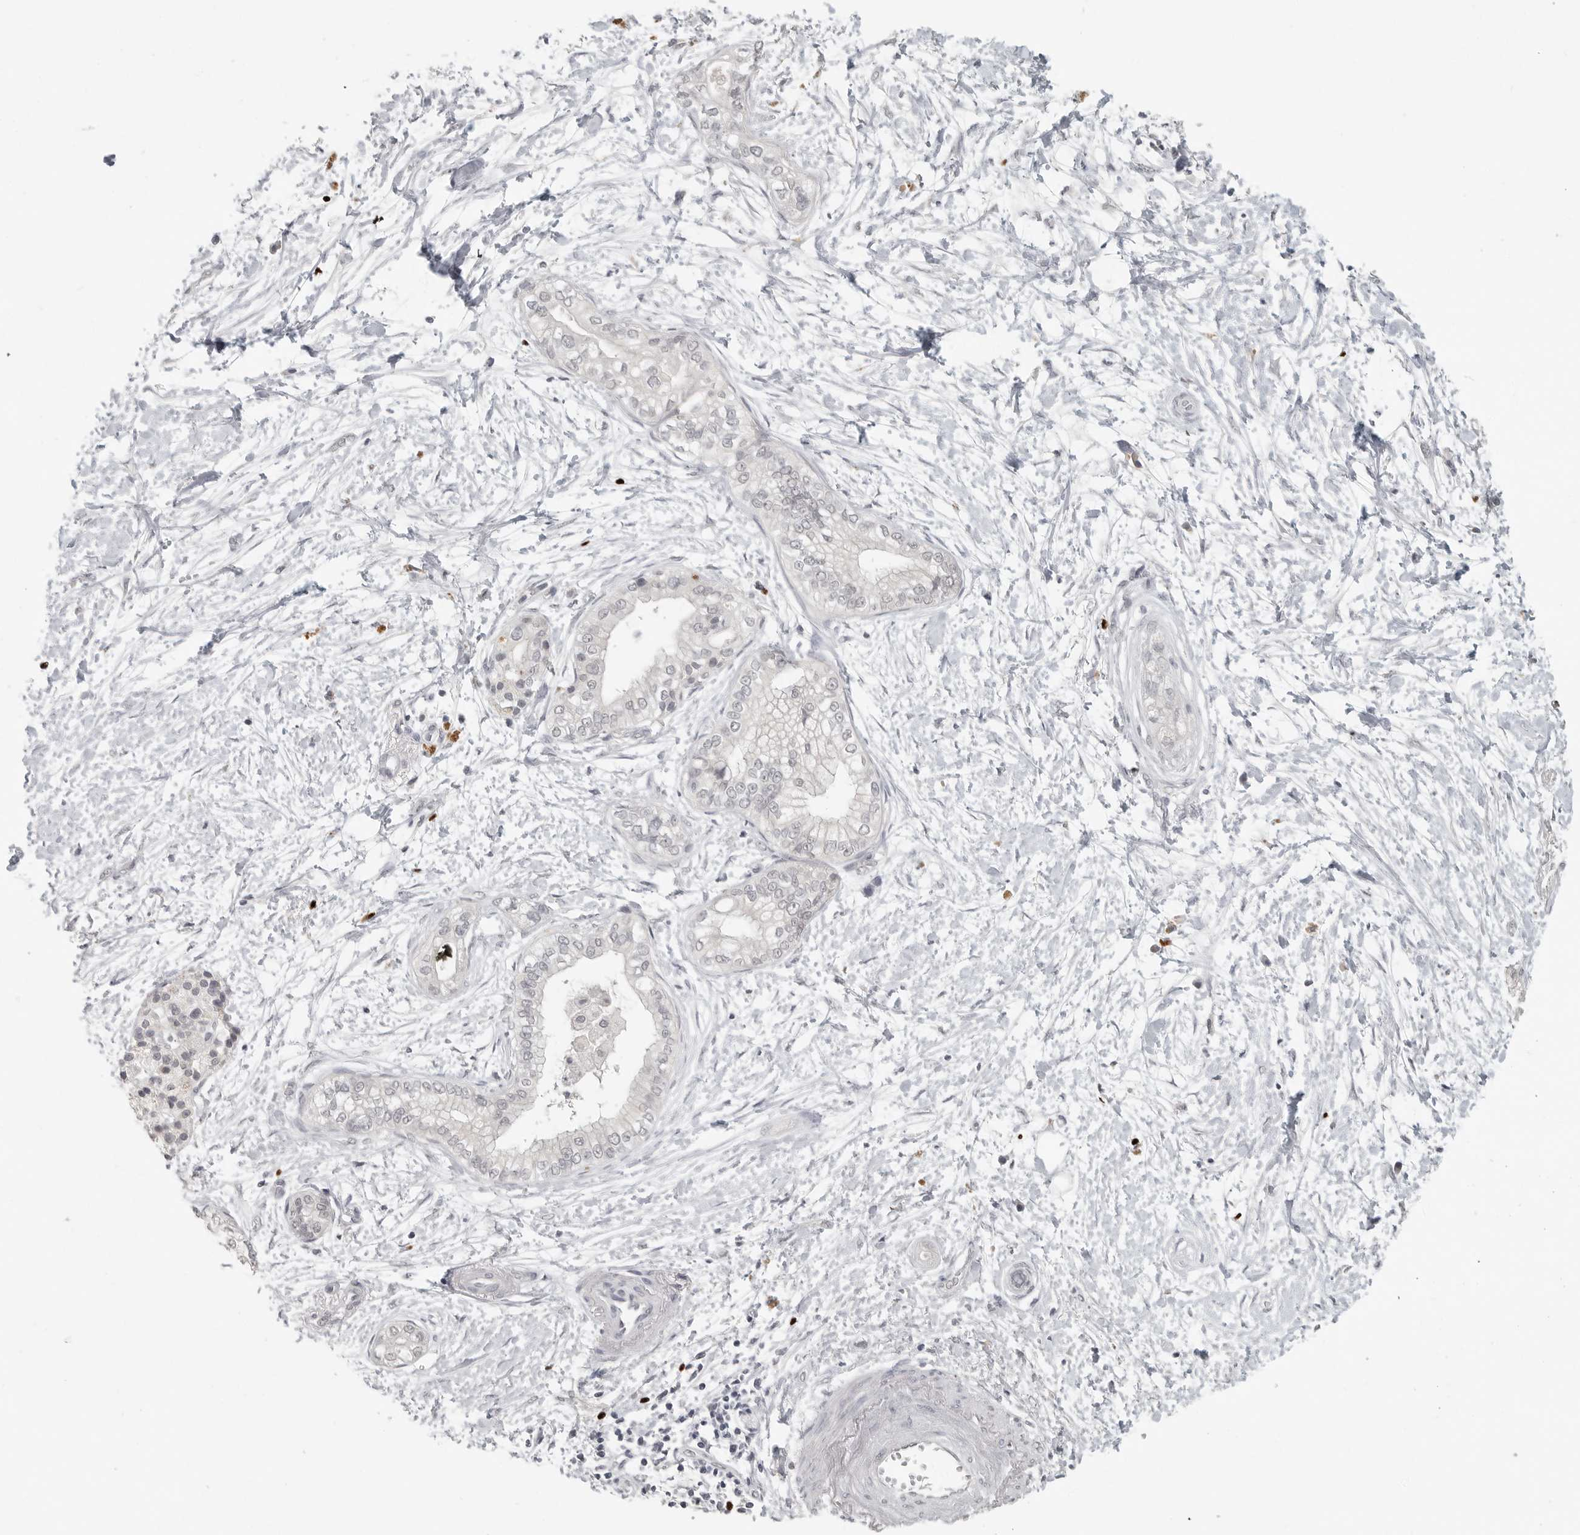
{"staining": {"intensity": "negative", "quantity": "none", "location": "none"}, "tissue": "pancreatic cancer", "cell_type": "Tumor cells", "image_type": "cancer", "snomed": [{"axis": "morphology", "description": "Adenocarcinoma, NOS"}, {"axis": "topography", "description": "Pancreas"}], "caption": "Immunohistochemistry of human adenocarcinoma (pancreatic) reveals no positivity in tumor cells.", "gene": "FOXP3", "patient": {"sex": "male", "age": 68}}